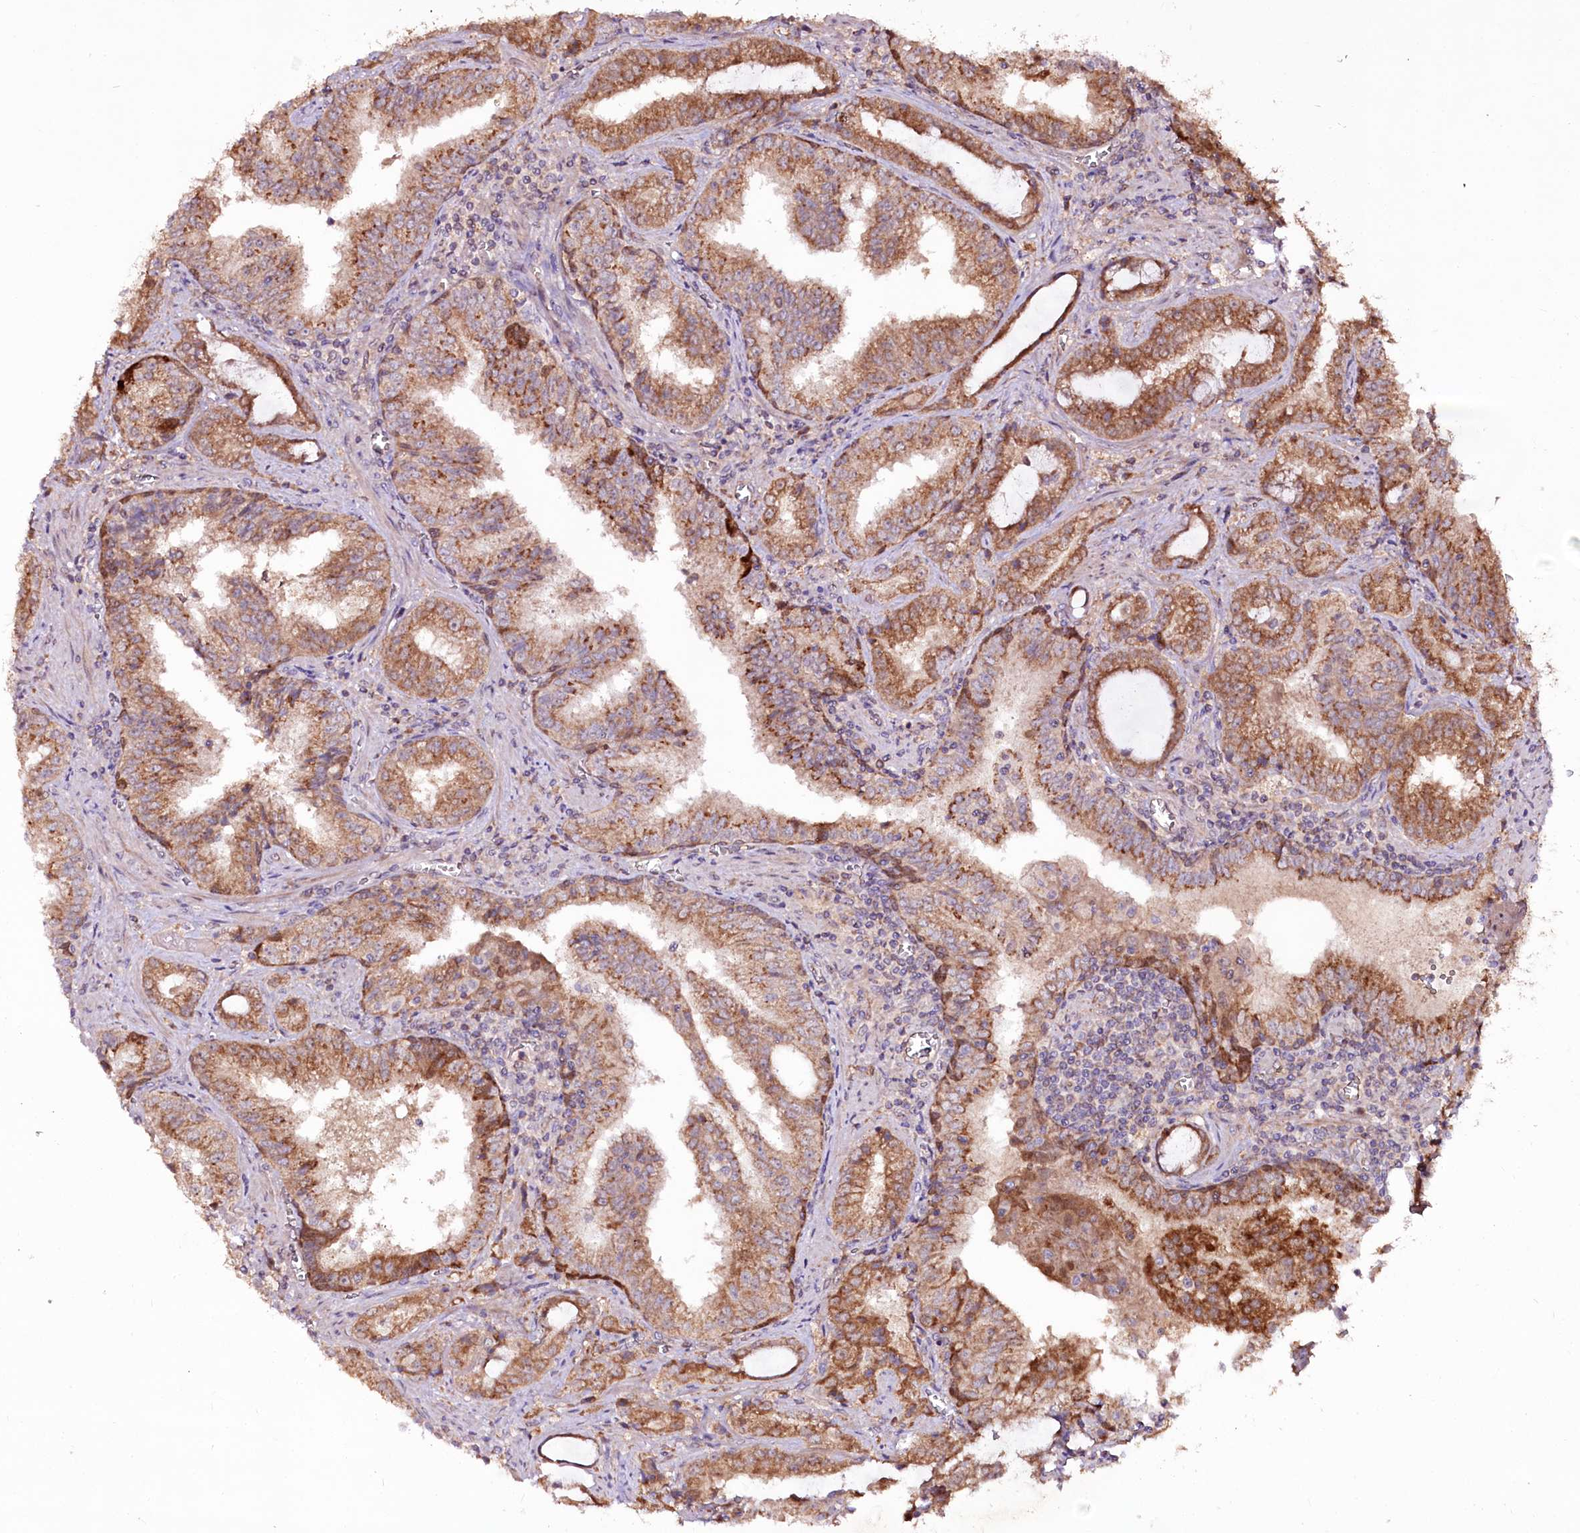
{"staining": {"intensity": "moderate", "quantity": ">75%", "location": "cytoplasmic/membranous"}, "tissue": "prostate cancer", "cell_type": "Tumor cells", "image_type": "cancer", "snomed": [{"axis": "morphology", "description": "Adenocarcinoma, High grade"}, {"axis": "topography", "description": "Prostate"}], "caption": "The photomicrograph demonstrates staining of prostate adenocarcinoma (high-grade), revealing moderate cytoplasmic/membranous protein expression (brown color) within tumor cells.", "gene": "REXO2", "patient": {"sex": "male", "age": 68}}